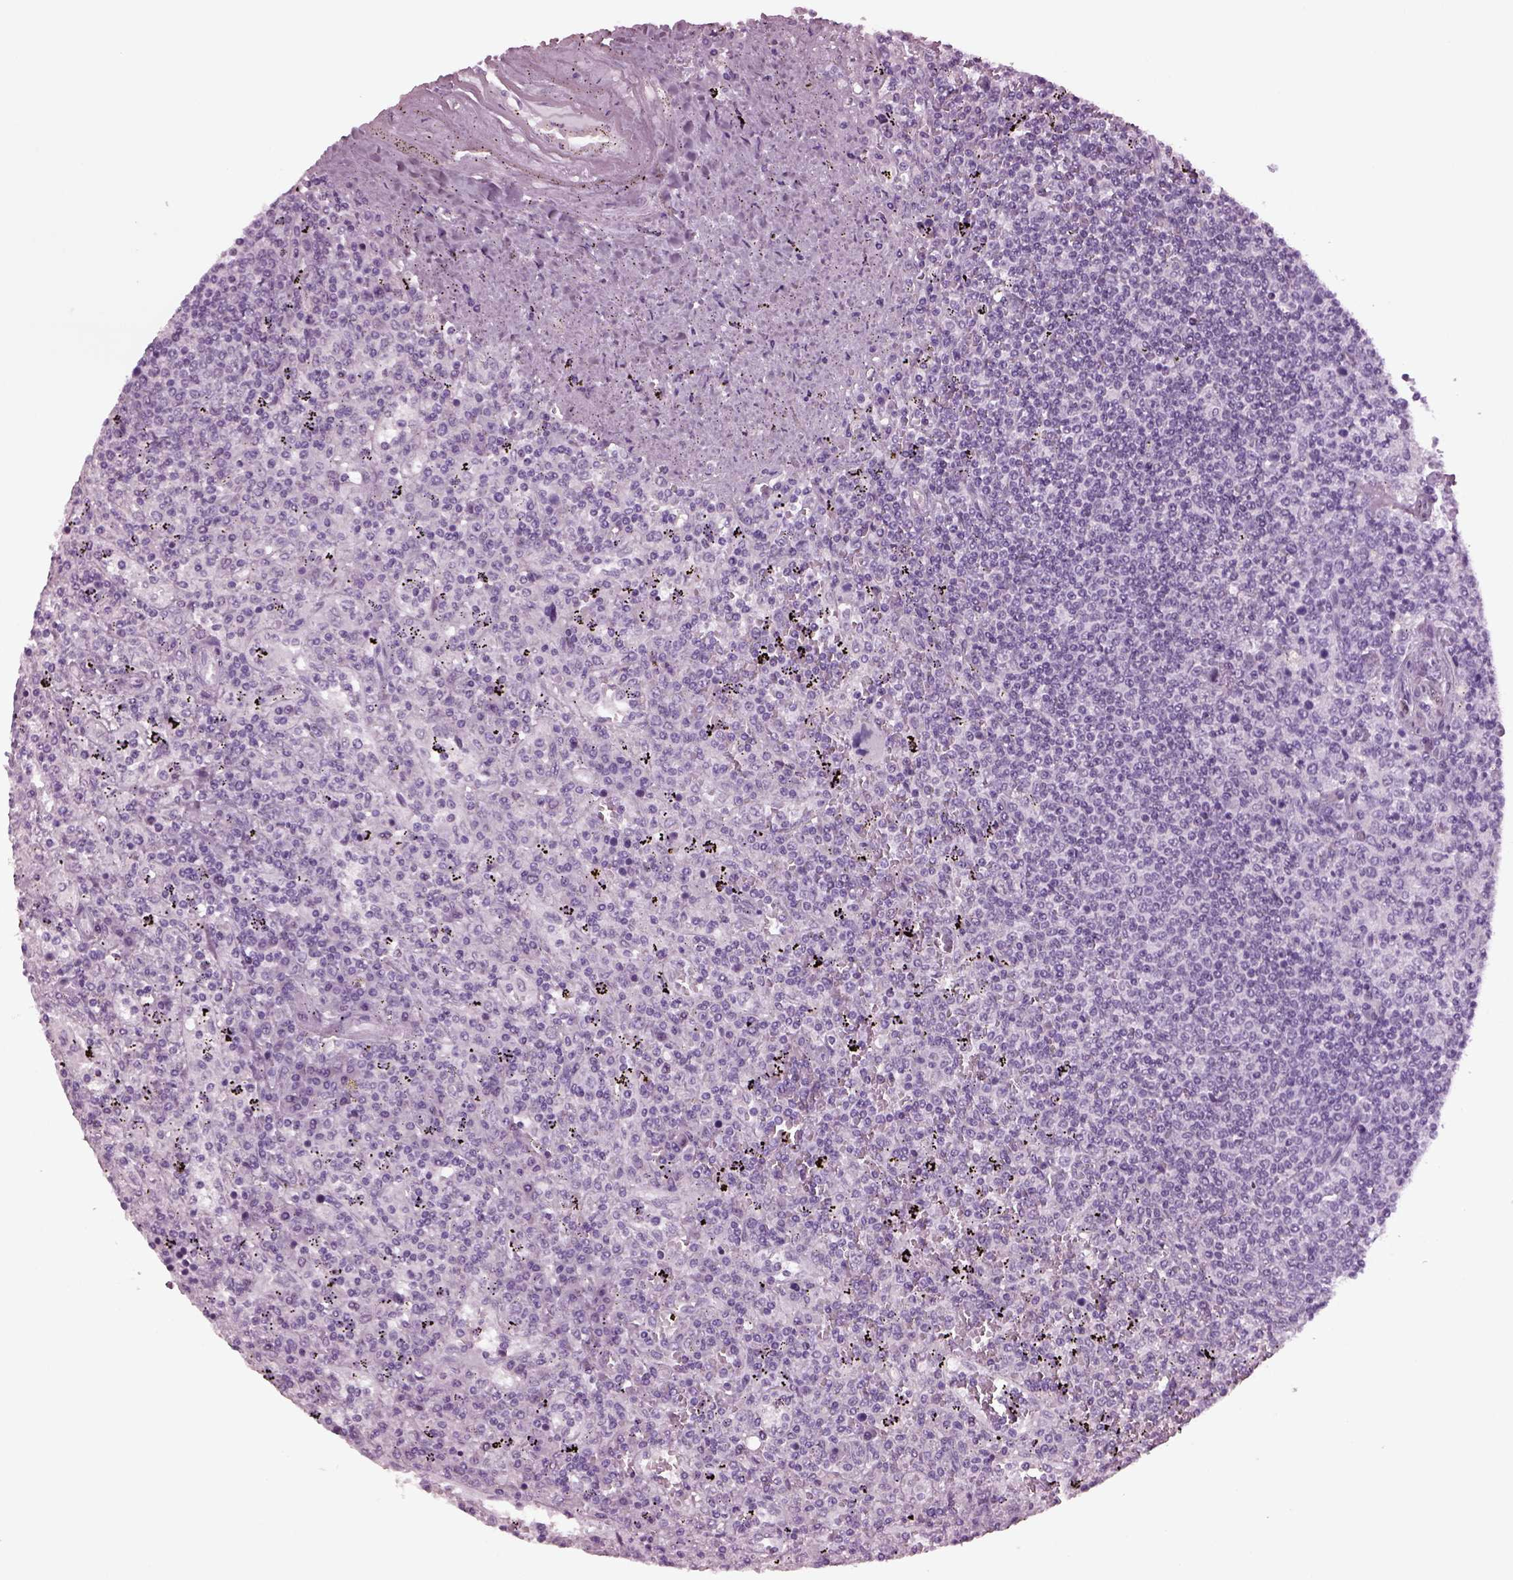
{"staining": {"intensity": "negative", "quantity": "none", "location": "none"}, "tissue": "lymphoma", "cell_type": "Tumor cells", "image_type": "cancer", "snomed": [{"axis": "morphology", "description": "Malignant lymphoma, non-Hodgkin's type, Low grade"}, {"axis": "topography", "description": "Spleen"}], "caption": "Lymphoma was stained to show a protein in brown. There is no significant staining in tumor cells.", "gene": "TPPP2", "patient": {"sex": "male", "age": 62}}